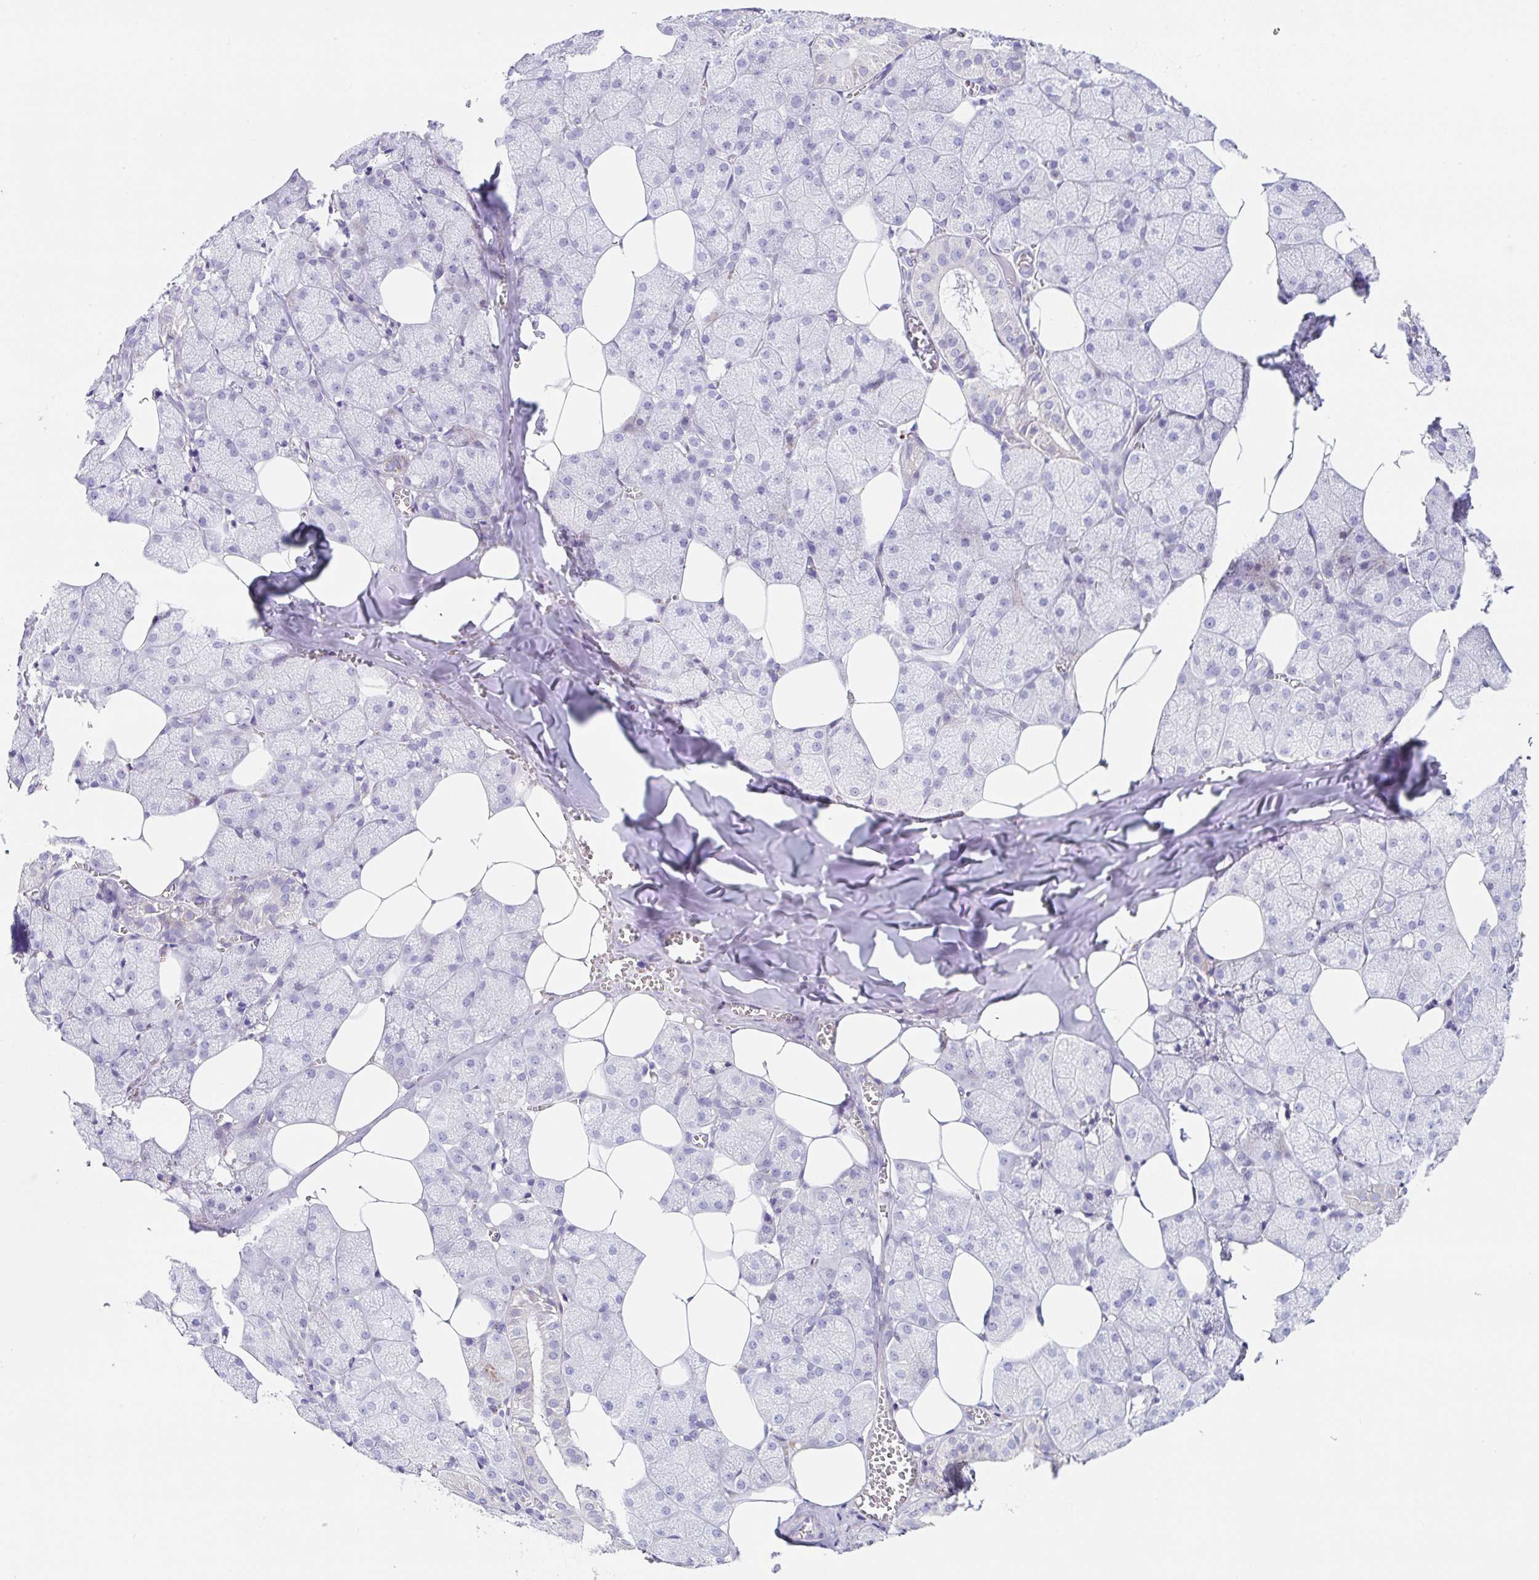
{"staining": {"intensity": "negative", "quantity": "none", "location": "none"}, "tissue": "salivary gland", "cell_type": "Glandular cells", "image_type": "normal", "snomed": [{"axis": "morphology", "description": "Normal tissue, NOS"}, {"axis": "topography", "description": "Salivary gland"}, {"axis": "topography", "description": "Peripheral nerve tissue"}], "caption": "IHC of normal salivary gland shows no expression in glandular cells.", "gene": "DKK4", "patient": {"sex": "male", "age": 38}}